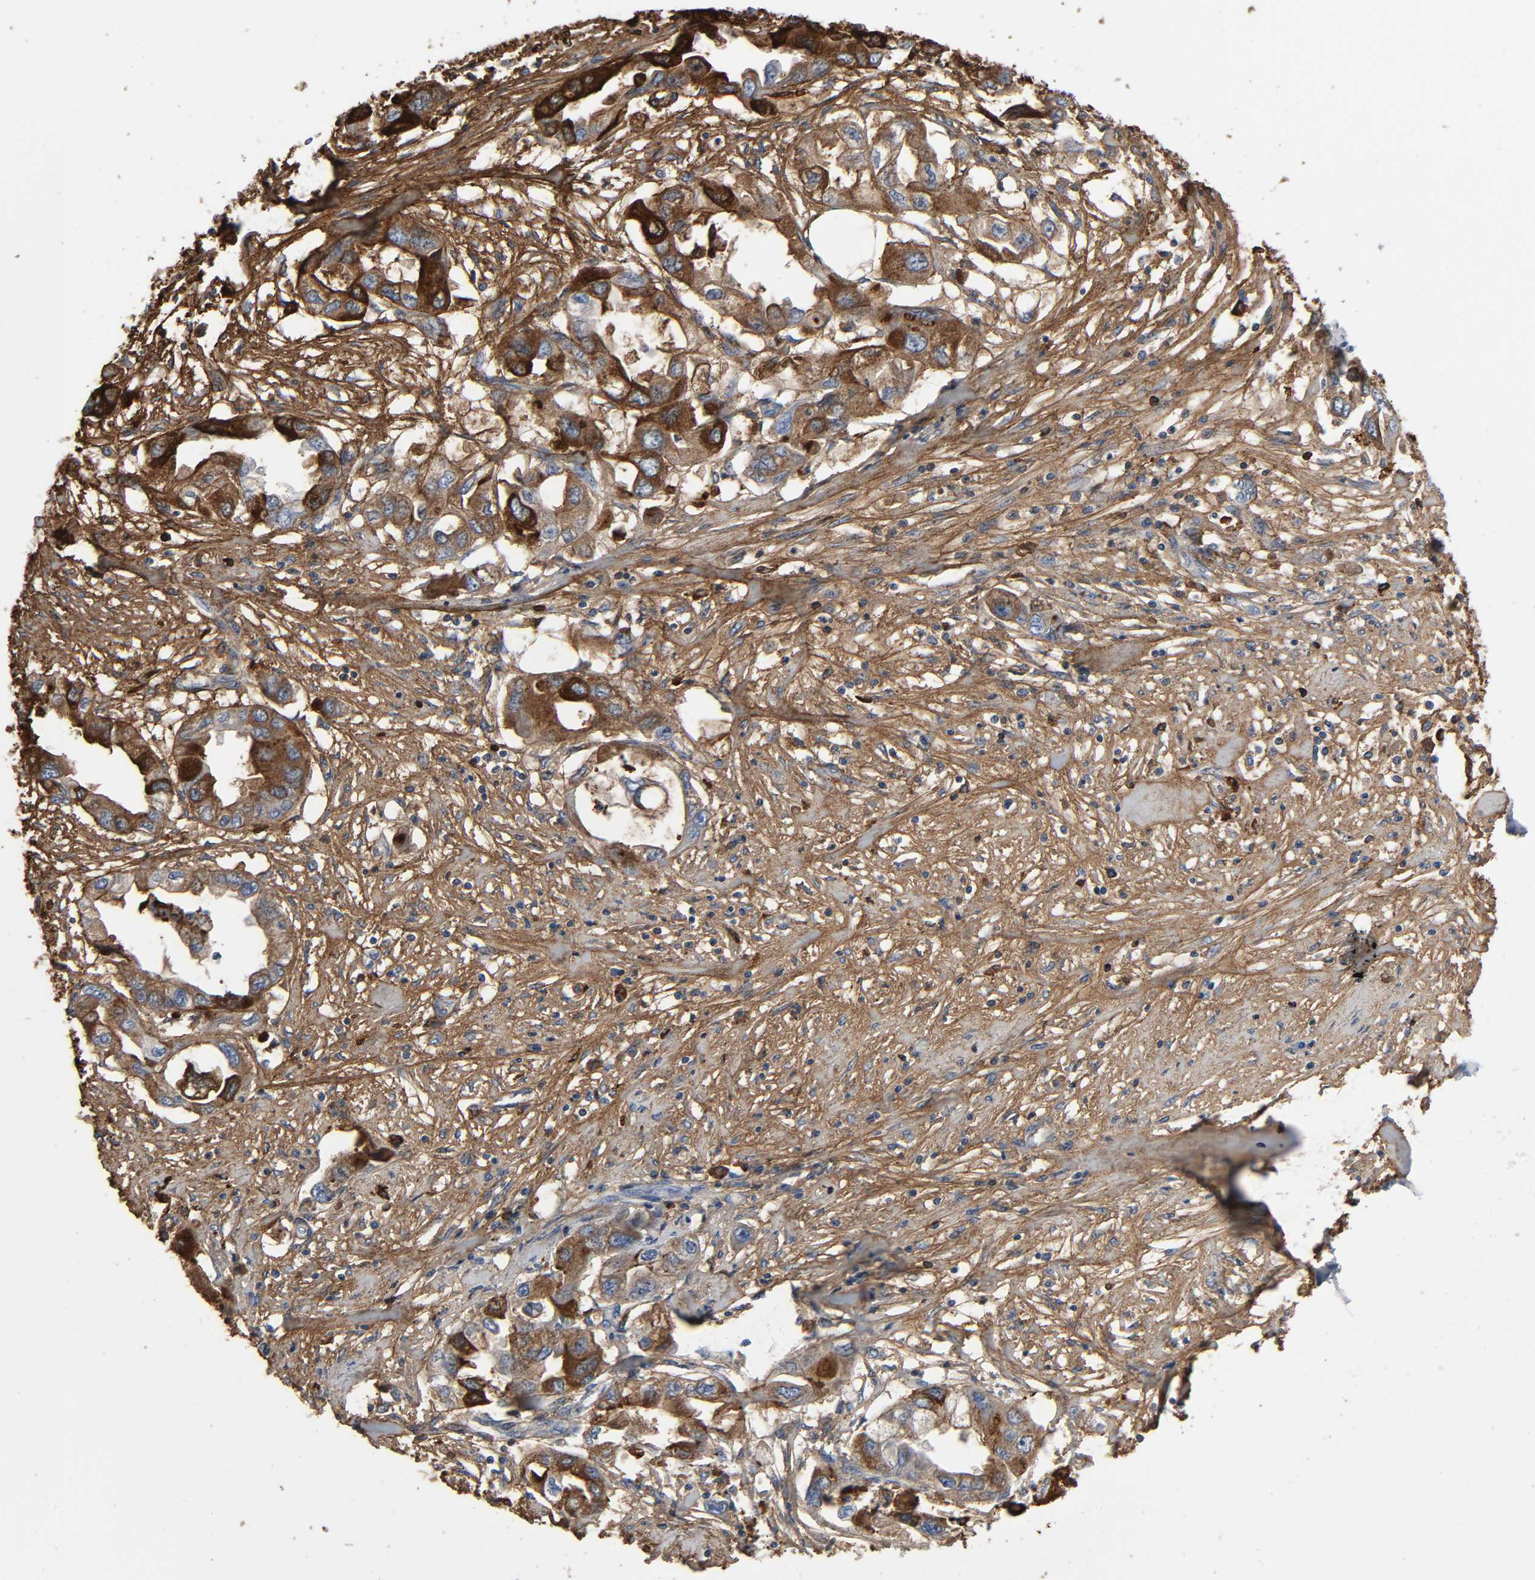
{"staining": {"intensity": "strong", "quantity": ">75%", "location": "cytoplasmic/membranous"}, "tissue": "endometrial cancer", "cell_type": "Tumor cells", "image_type": "cancer", "snomed": [{"axis": "morphology", "description": "Adenocarcinoma, NOS"}, {"axis": "topography", "description": "Endometrium"}], "caption": "Tumor cells show high levels of strong cytoplasmic/membranous expression in approximately >75% of cells in human adenocarcinoma (endometrial).", "gene": "C3", "patient": {"sex": "female", "age": 67}}